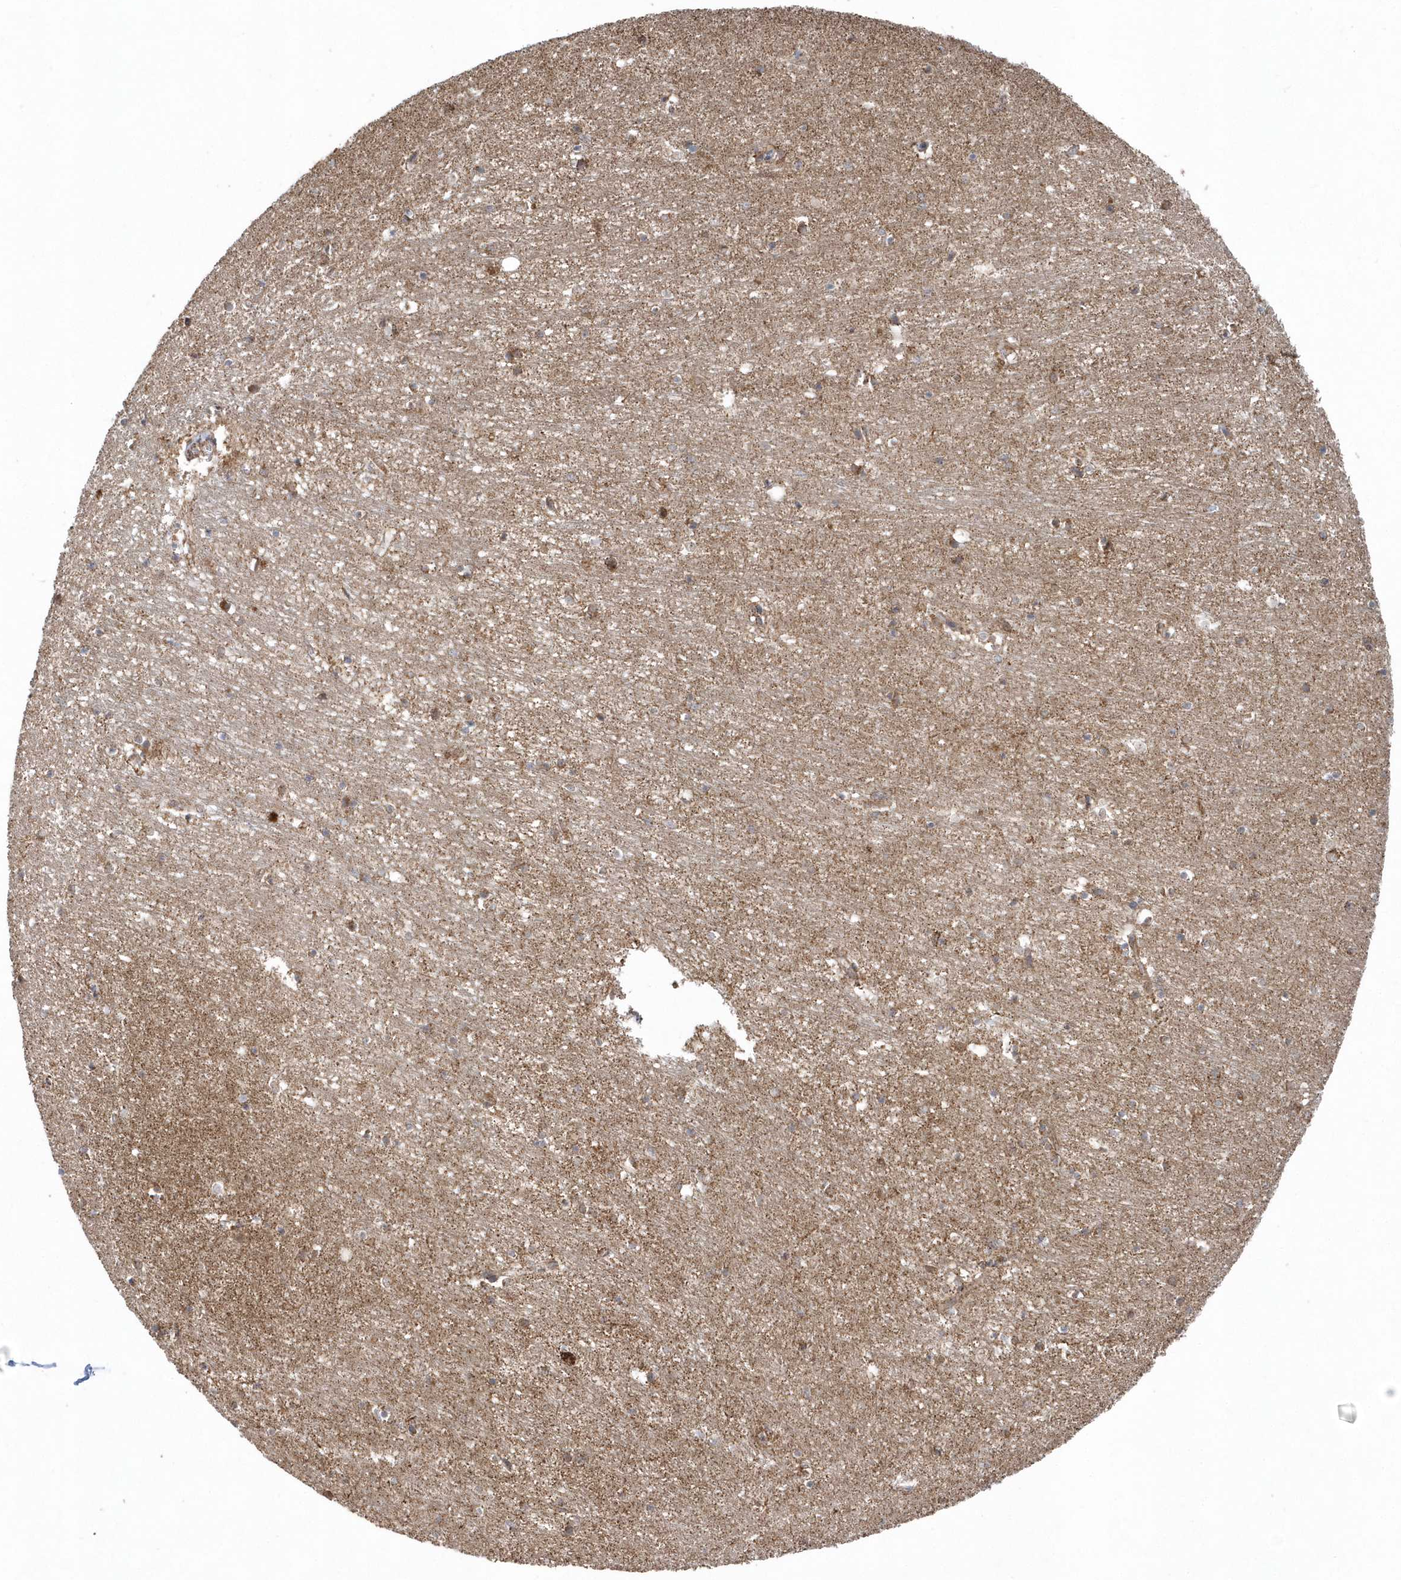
{"staining": {"intensity": "weak", "quantity": "25%-75%", "location": "cytoplasmic/membranous"}, "tissue": "hippocampus", "cell_type": "Glial cells", "image_type": "normal", "snomed": [{"axis": "morphology", "description": "Normal tissue, NOS"}, {"axis": "topography", "description": "Hippocampus"}], "caption": "Protein staining of benign hippocampus shows weak cytoplasmic/membranous positivity in approximately 25%-75% of glial cells.", "gene": "PPP1R7", "patient": {"sex": "female", "age": 64}}